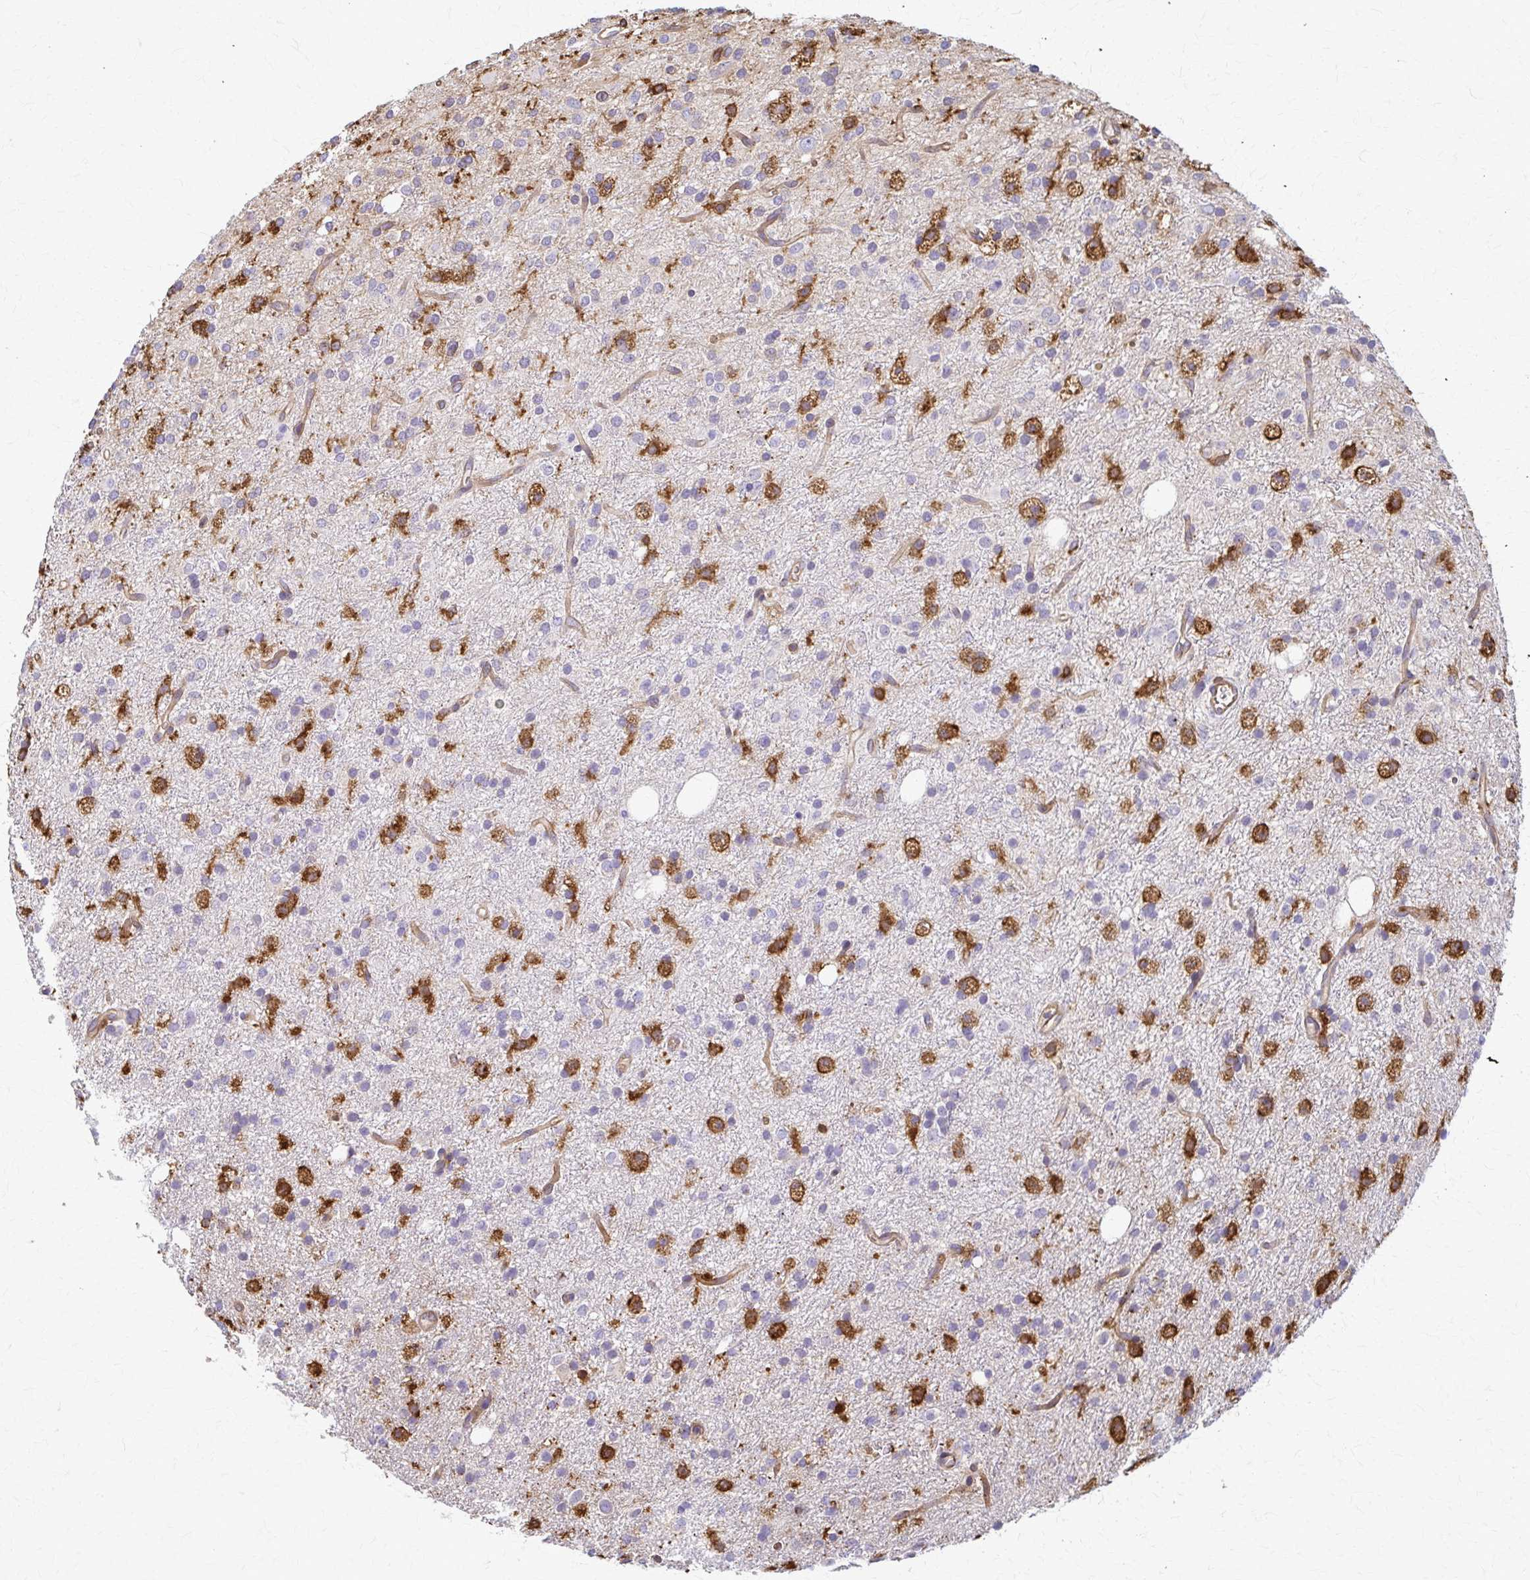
{"staining": {"intensity": "moderate", "quantity": "25%-75%", "location": "cytoplasmic/membranous"}, "tissue": "glioma", "cell_type": "Tumor cells", "image_type": "cancer", "snomed": [{"axis": "morphology", "description": "Glioma, malignant, Low grade"}, {"axis": "topography", "description": "Brain"}], "caption": "About 25%-75% of tumor cells in malignant glioma (low-grade) demonstrate moderate cytoplasmic/membranous protein staining as visualized by brown immunohistochemical staining.", "gene": "WASF2", "patient": {"sex": "female", "age": 33}}